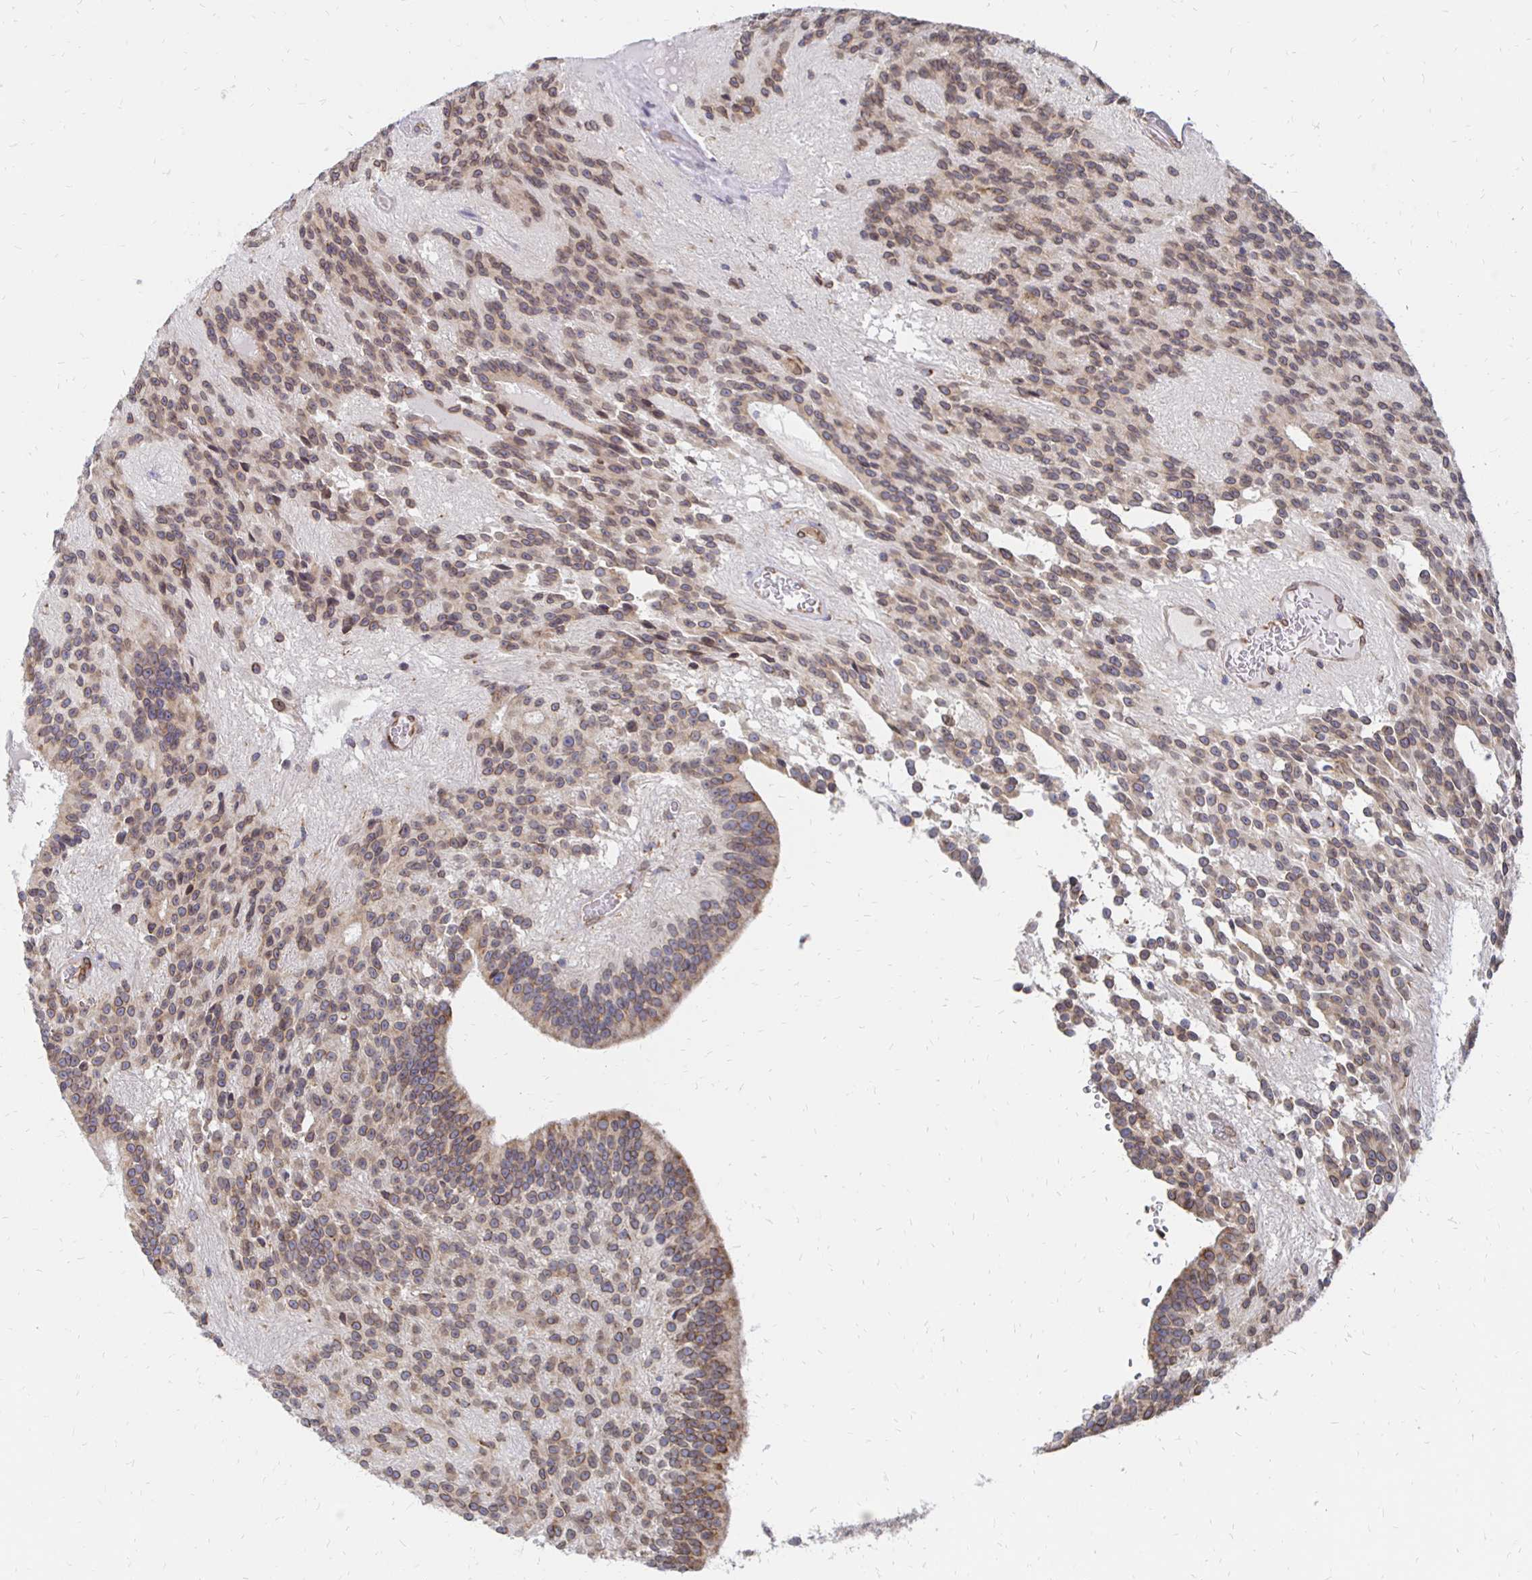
{"staining": {"intensity": "moderate", "quantity": "25%-75%", "location": "cytoplasmic/membranous,nuclear"}, "tissue": "glioma", "cell_type": "Tumor cells", "image_type": "cancer", "snomed": [{"axis": "morphology", "description": "Glioma, malignant, Low grade"}, {"axis": "topography", "description": "Brain"}], "caption": "The immunohistochemical stain highlights moderate cytoplasmic/membranous and nuclear positivity in tumor cells of glioma tissue.", "gene": "PELI3", "patient": {"sex": "male", "age": 31}}